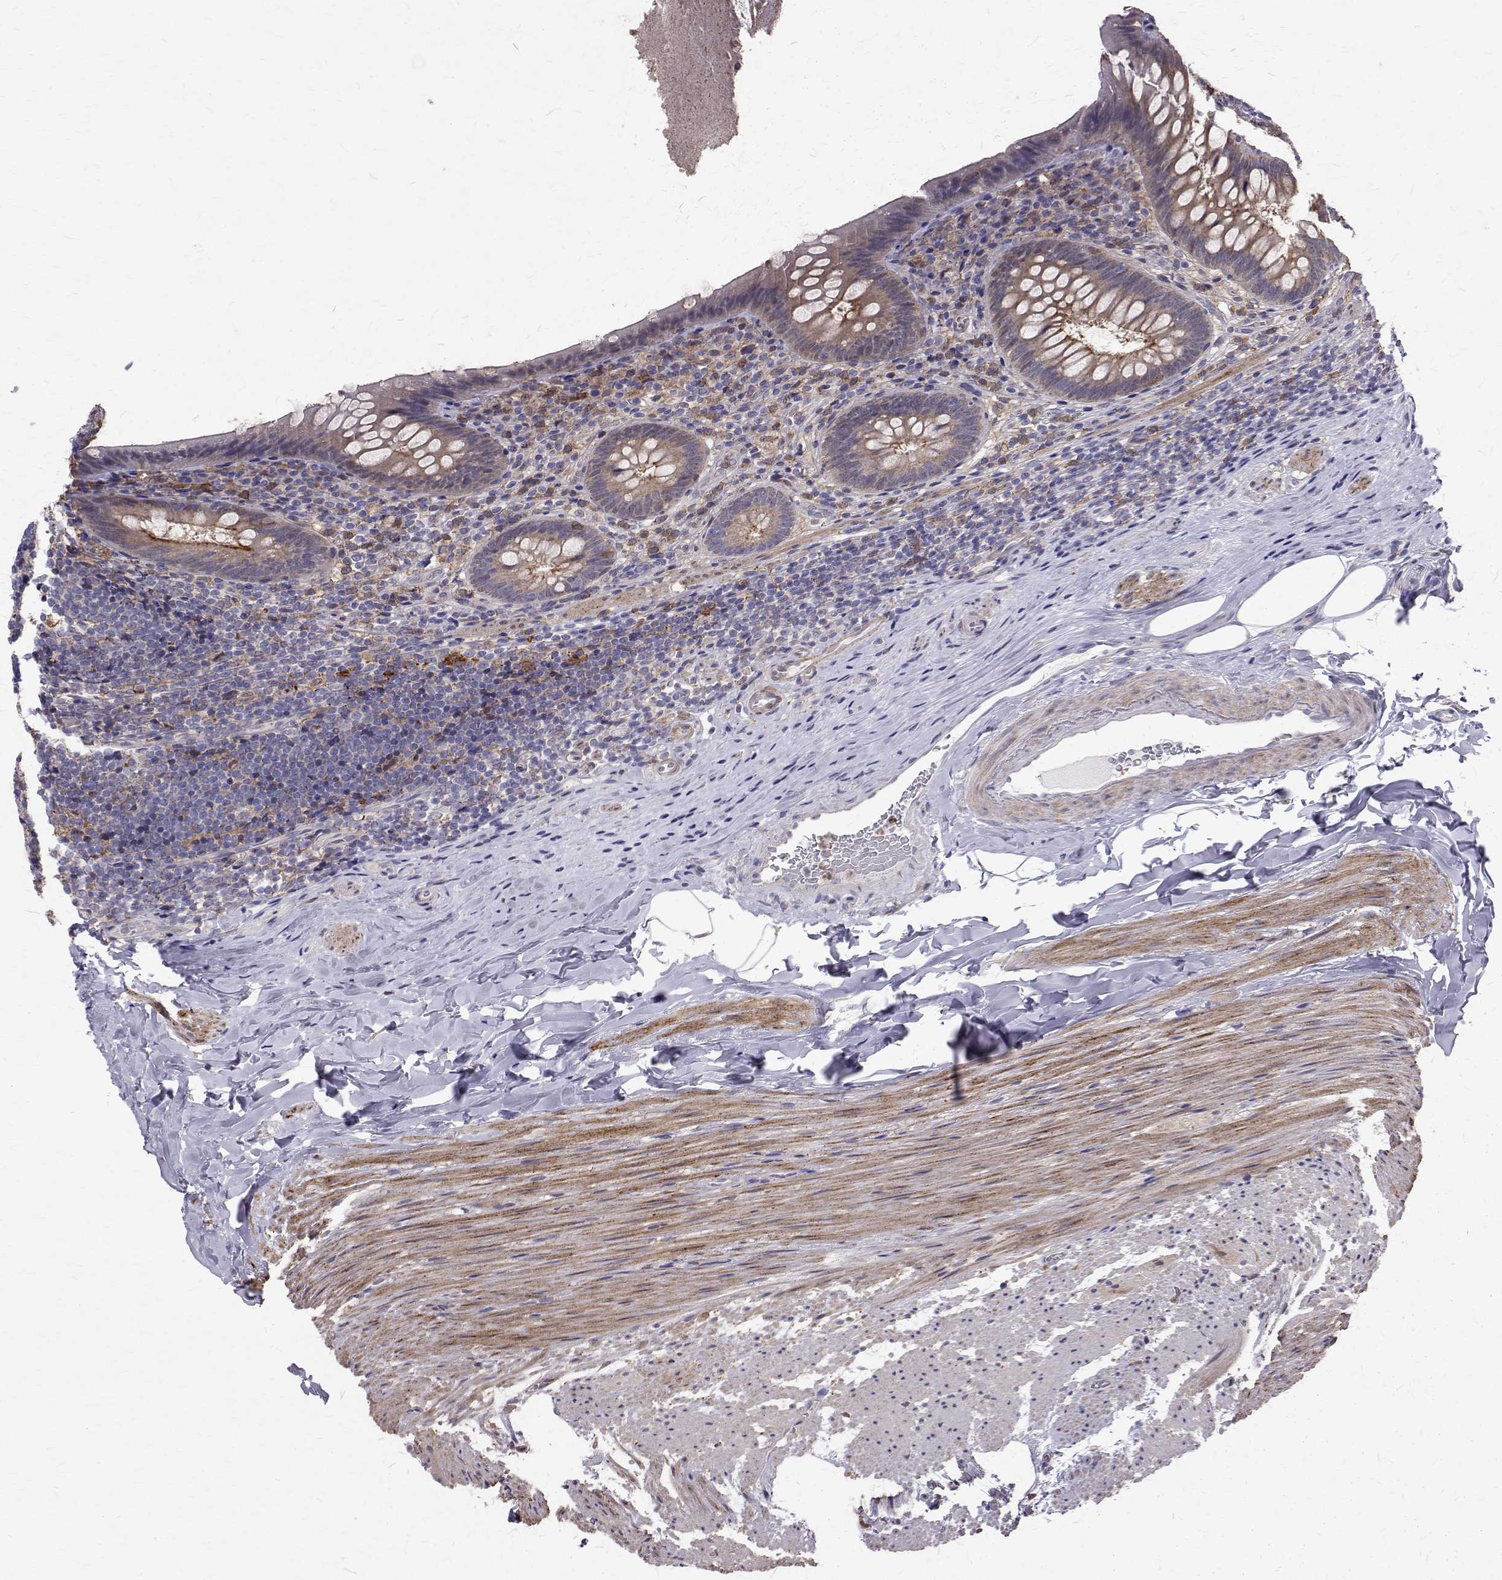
{"staining": {"intensity": "moderate", "quantity": "<25%", "location": "cytoplasmic/membranous"}, "tissue": "appendix", "cell_type": "Glandular cells", "image_type": "normal", "snomed": [{"axis": "morphology", "description": "Normal tissue, NOS"}, {"axis": "topography", "description": "Appendix"}], "caption": "Protein staining of unremarkable appendix shows moderate cytoplasmic/membranous positivity in approximately <25% of glandular cells.", "gene": "CCDC89", "patient": {"sex": "male", "age": 47}}